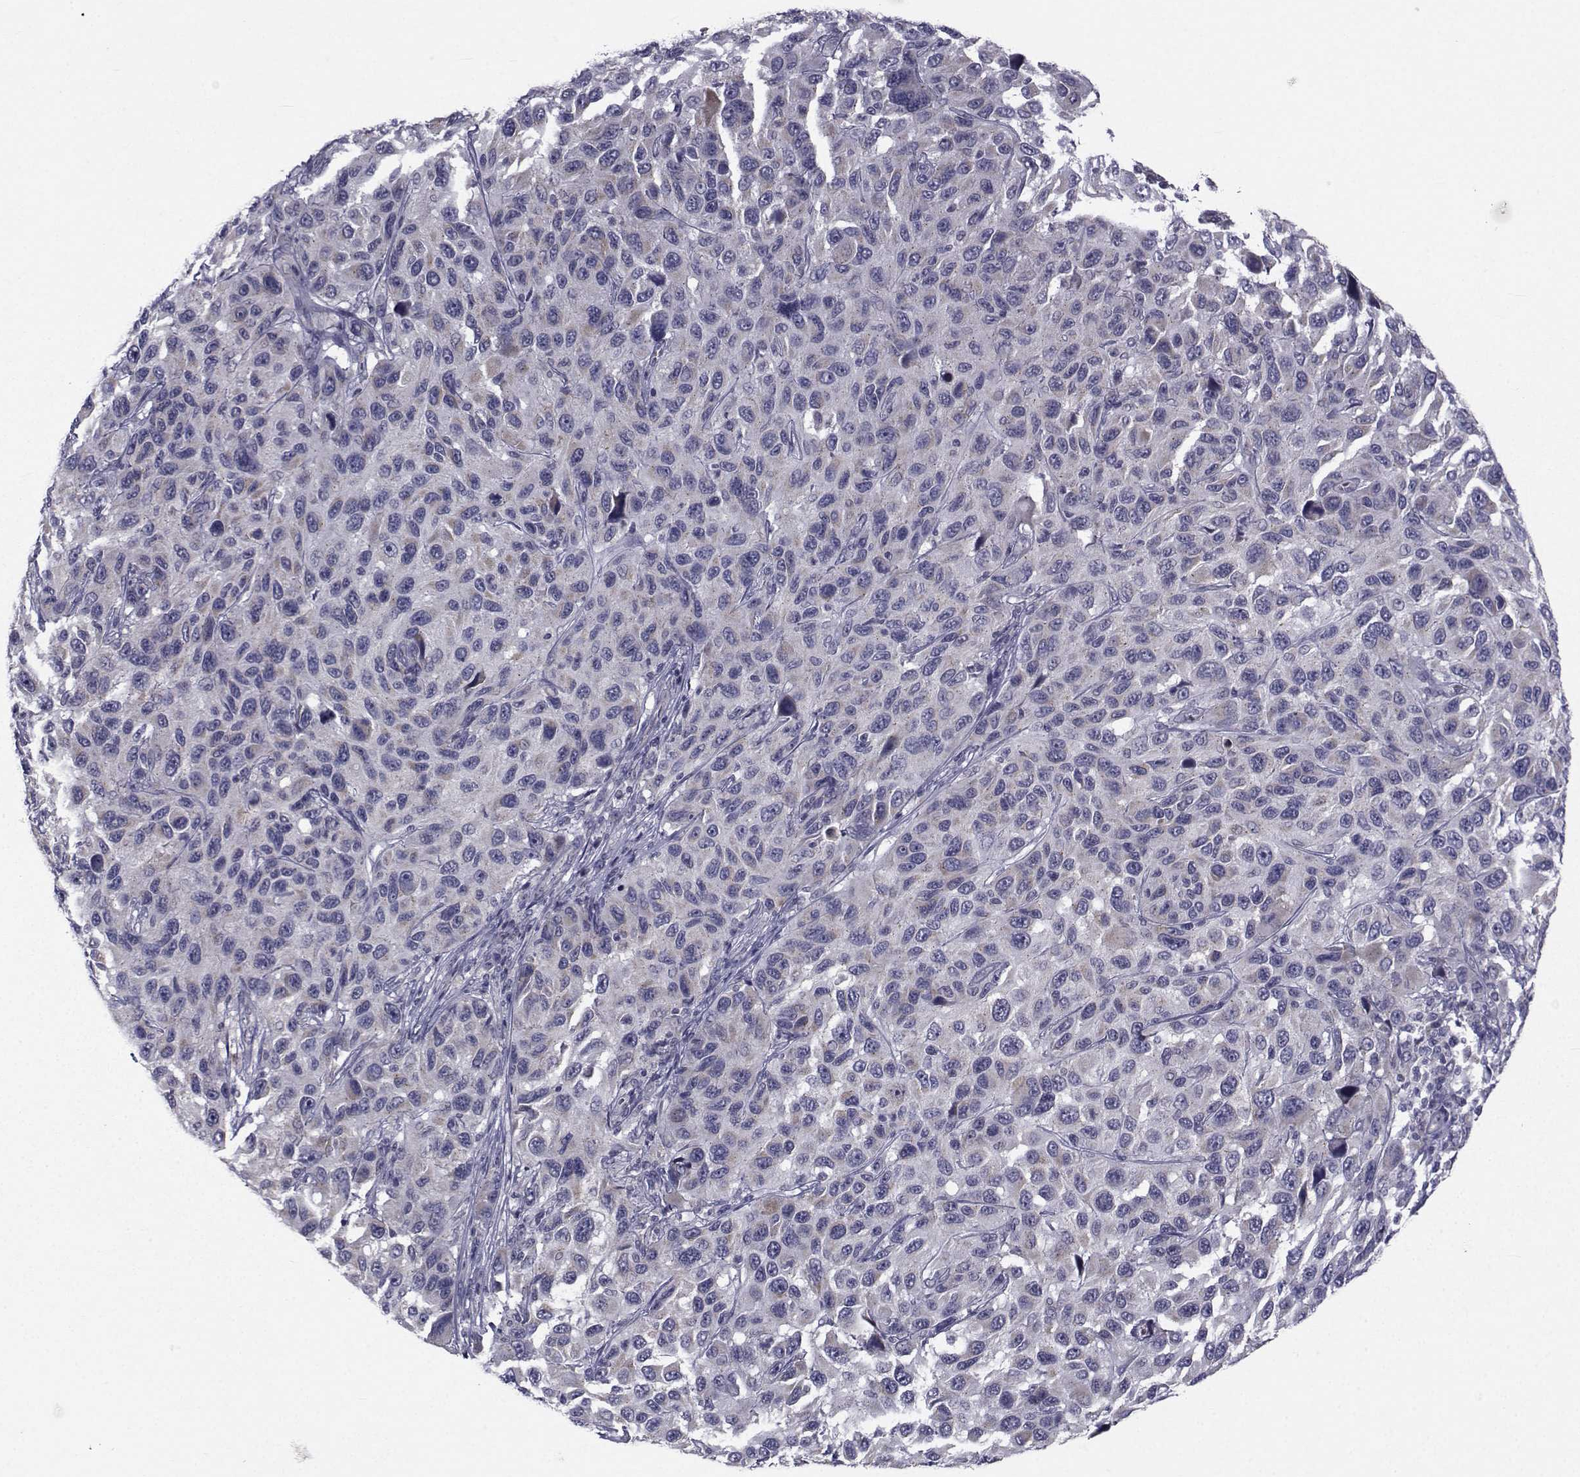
{"staining": {"intensity": "negative", "quantity": "none", "location": "none"}, "tissue": "melanoma", "cell_type": "Tumor cells", "image_type": "cancer", "snomed": [{"axis": "morphology", "description": "Malignant melanoma, NOS"}, {"axis": "topography", "description": "Skin"}], "caption": "A micrograph of human malignant melanoma is negative for staining in tumor cells.", "gene": "ANGPT1", "patient": {"sex": "male", "age": 53}}